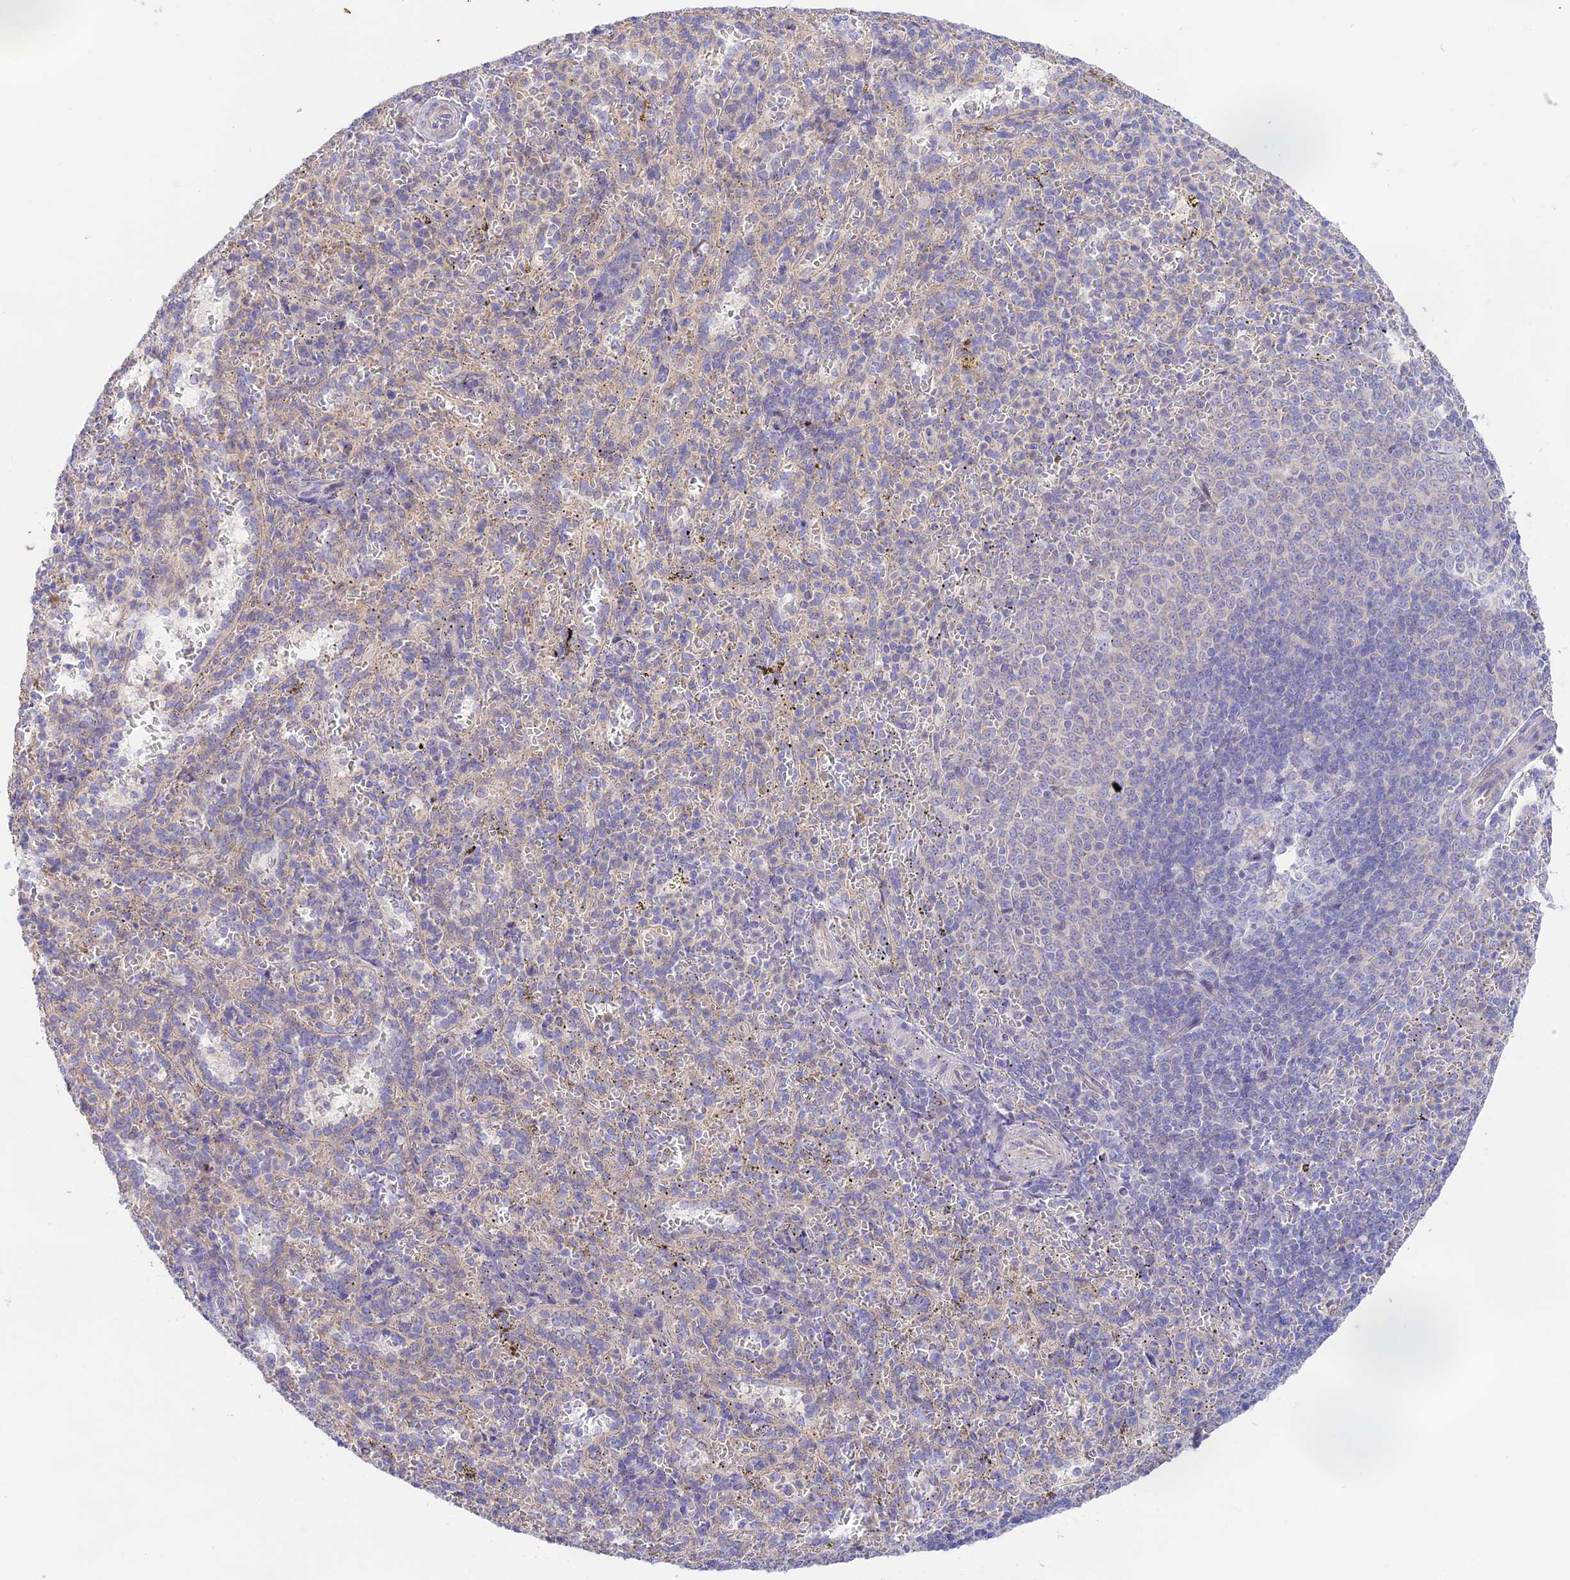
{"staining": {"intensity": "negative", "quantity": "none", "location": "none"}, "tissue": "spleen", "cell_type": "Cells in red pulp", "image_type": "normal", "snomed": [{"axis": "morphology", "description": "Normal tissue, NOS"}, {"axis": "topography", "description": "Spleen"}], "caption": "Immunohistochemistry photomicrograph of benign spleen: spleen stained with DAB reveals no significant protein expression in cells in red pulp. Brightfield microscopy of immunohistochemistry stained with DAB (brown) and hematoxylin (blue), captured at high magnification.", "gene": "CAMSAP3", "patient": {"sex": "female", "age": 21}}